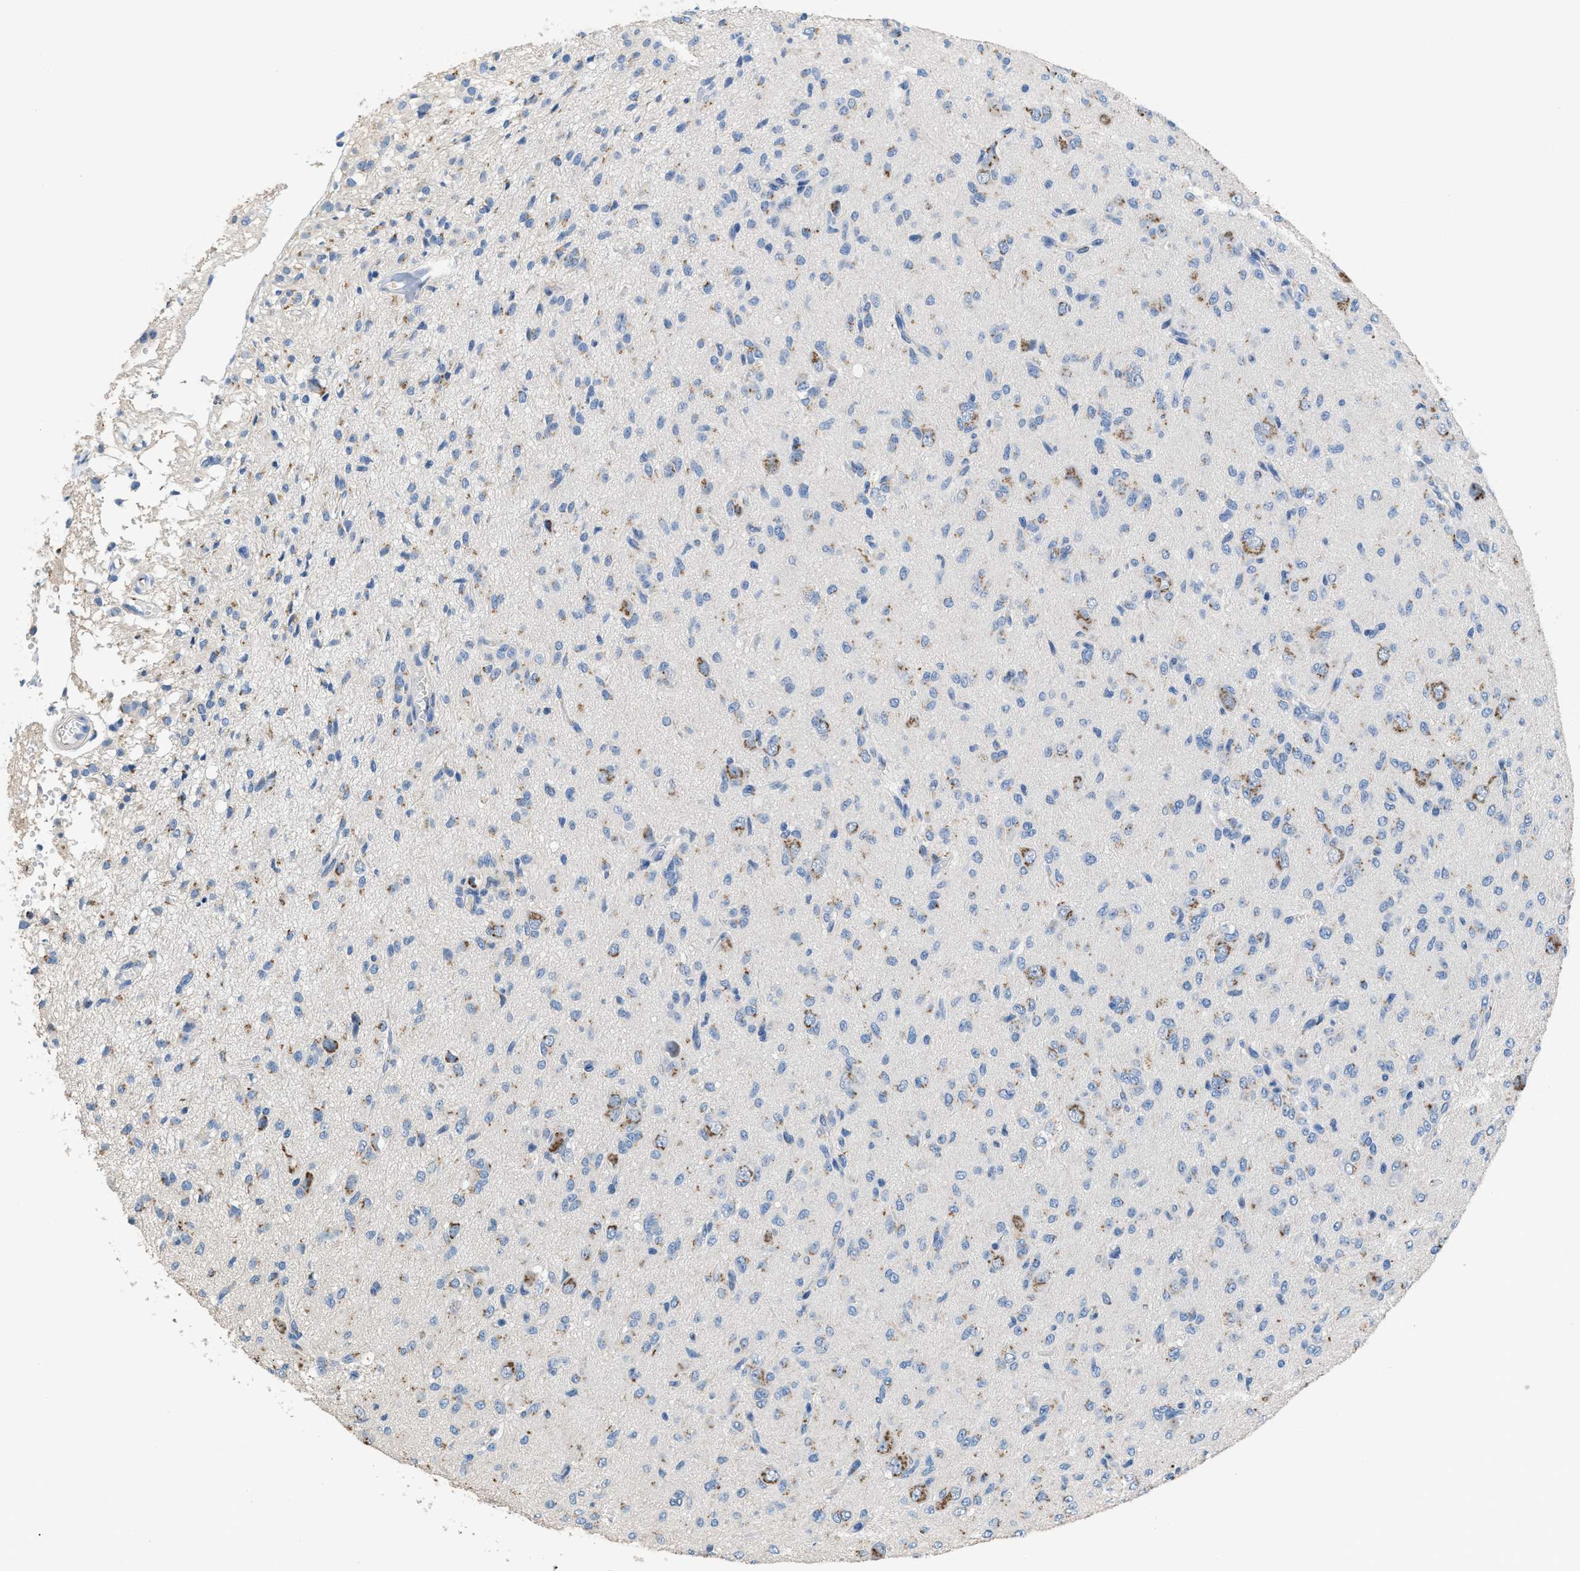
{"staining": {"intensity": "negative", "quantity": "none", "location": "none"}, "tissue": "glioma", "cell_type": "Tumor cells", "image_type": "cancer", "snomed": [{"axis": "morphology", "description": "Glioma, malignant, High grade"}, {"axis": "topography", "description": "Brain"}], "caption": "Glioma stained for a protein using IHC reveals no staining tumor cells.", "gene": "GOLM1", "patient": {"sex": "female", "age": 59}}